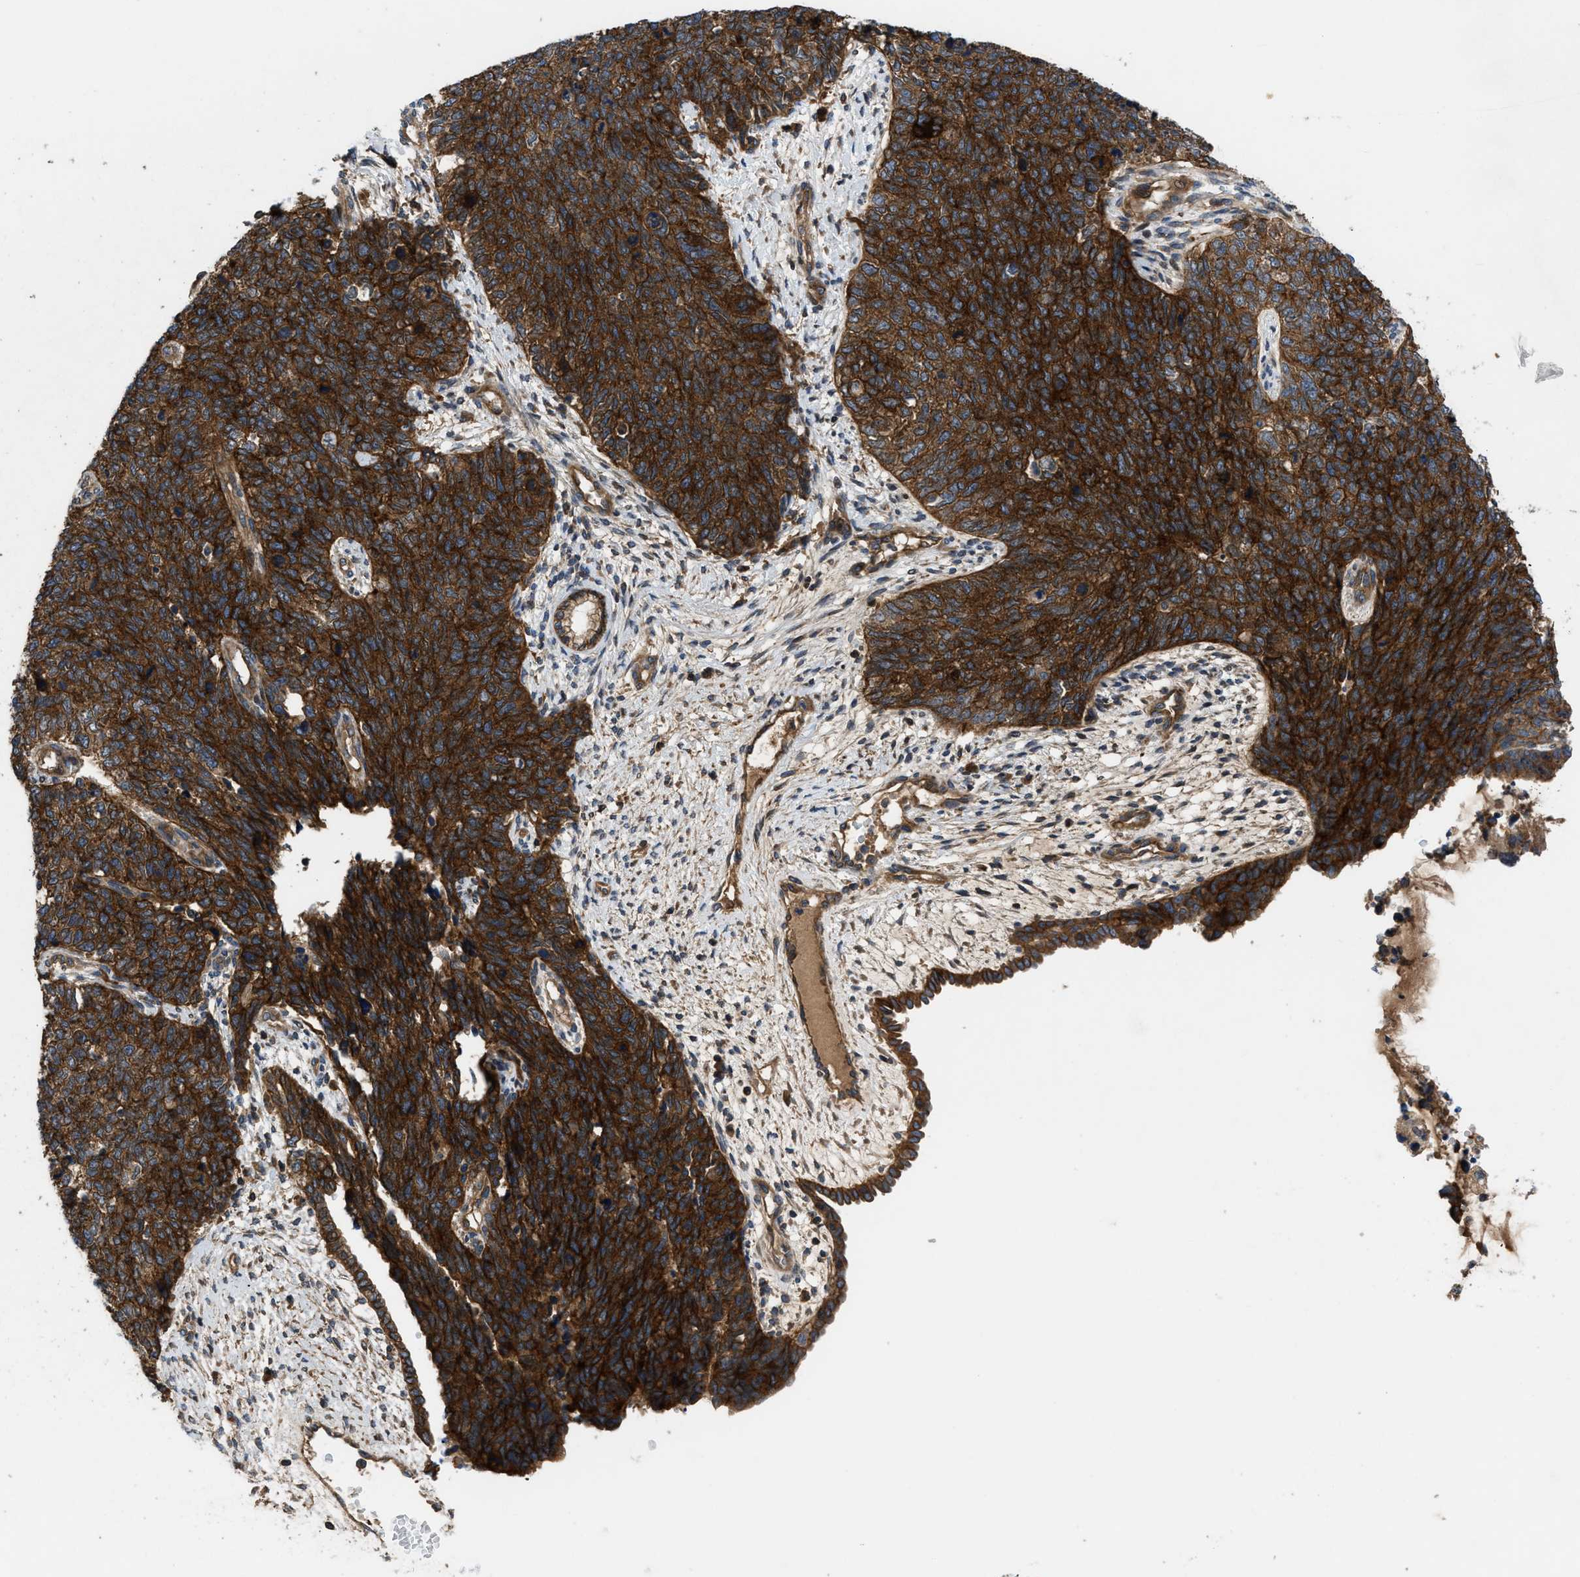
{"staining": {"intensity": "strong", "quantity": ">75%", "location": "cytoplasmic/membranous"}, "tissue": "cervical cancer", "cell_type": "Tumor cells", "image_type": "cancer", "snomed": [{"axis": "morphology", "description": "Squamous cell carcinoma, NOS"}, {"axis": "topography", "description": "Cervix"}], "caption": "Immunohistochemistry (IHC) (DAB) staining of human cervical cancer (squamous cell carcinoma) reveals strong cytoplasmic/membranous protein positivity in approximately >75% of tumor cells. The staining was performed using DAB to visualize the protein expression in brown, while the nuclei were stained in blue with hematoxylin (Magnification: 20x).", "gene": "CNNM3", "patient": {"sex": "female", "age": 63}}